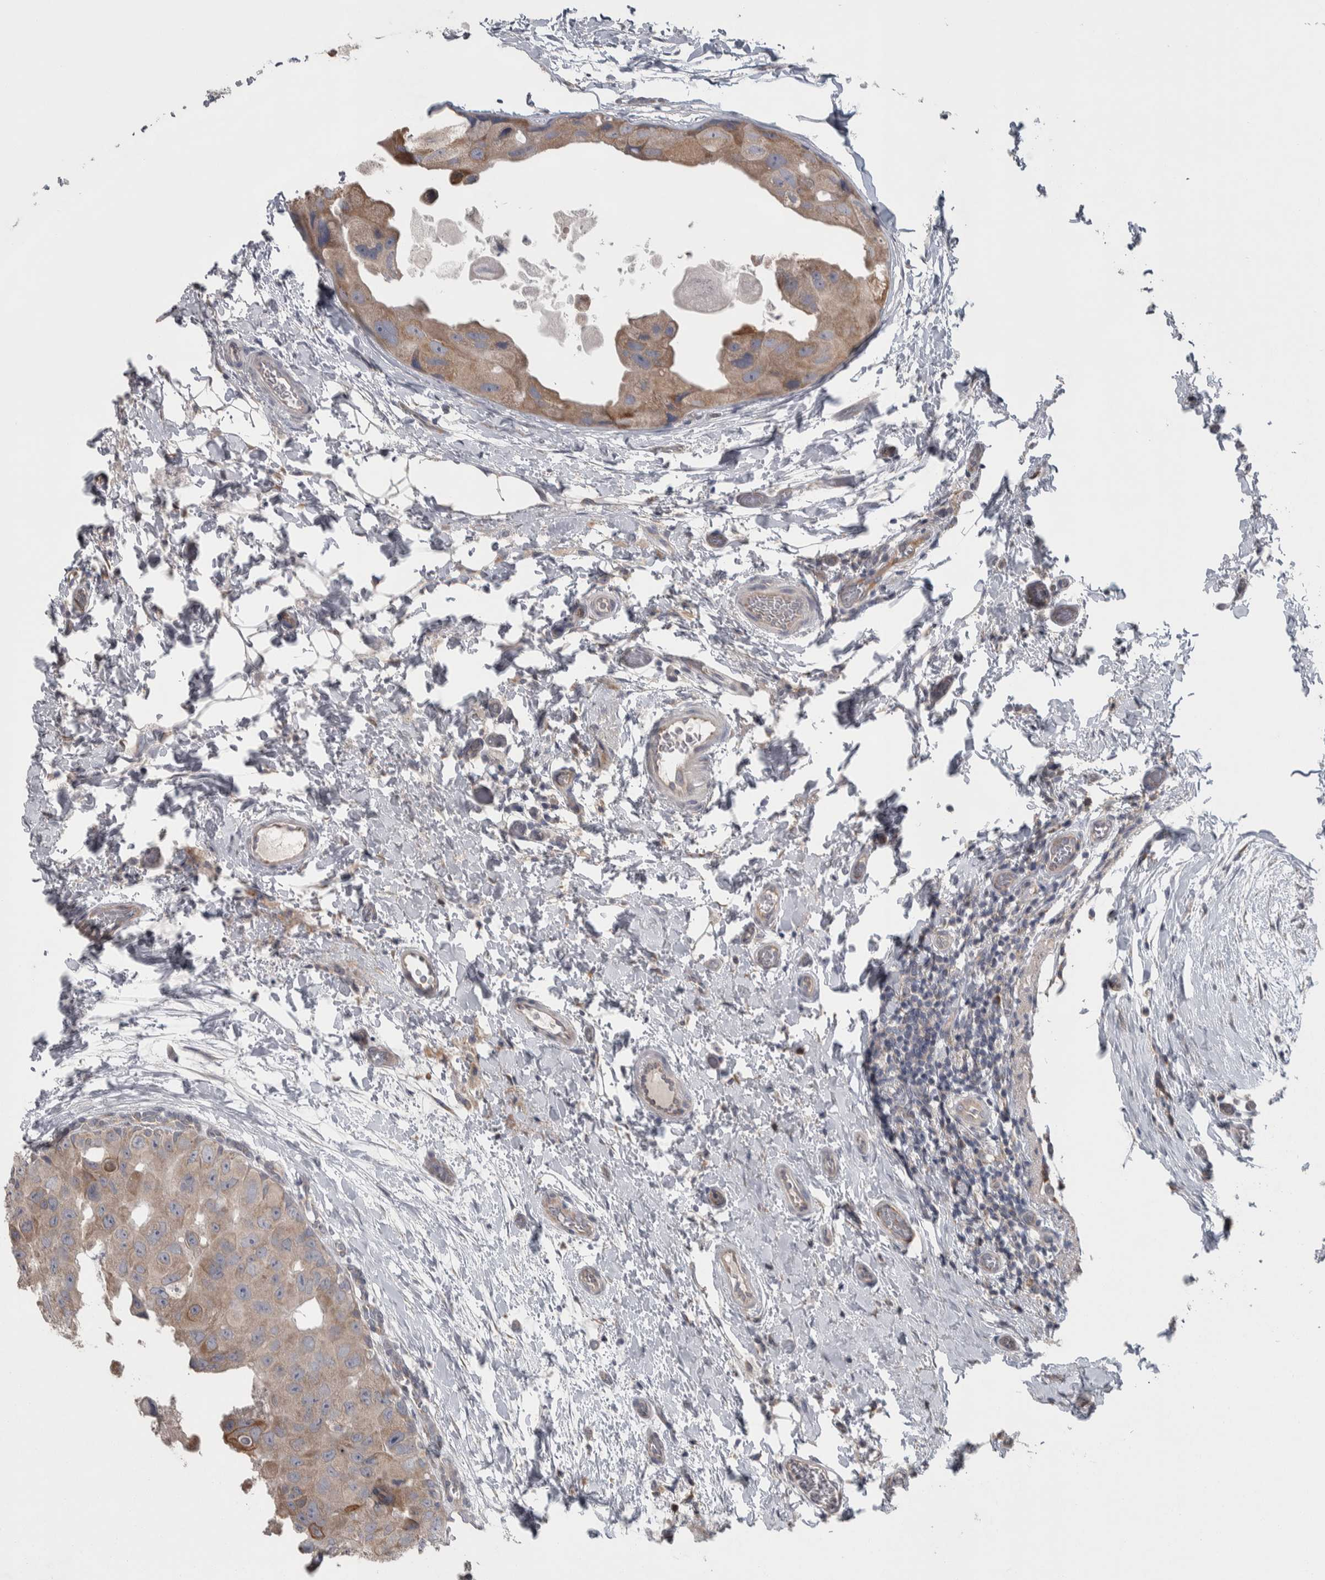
{"staining": {"intensity": "moderate", "quantity": ">75%", "location": "cytoplasmic/membranous"}, "tissue": "breast cancer", "cell_type": "Tumor cells", "image_type": "cancer", "snomed": [{"axis": "morphology", "description": "Duct carcinoma"}, {"axis": "topography", "description": "Breast"}], "caption": "Immunohistochemistry photomicrograph of neoplastic tissue: human breast cancer stained using immunohistochemistry displays medium levels of moderate protein expression localized specifically in the cytoplasmic/membranous of tumor cells, appearing as a cytoplasmic/membranous brown color.", "gene": "SRP68", "patient": {"sex": "female", "age": 62}}